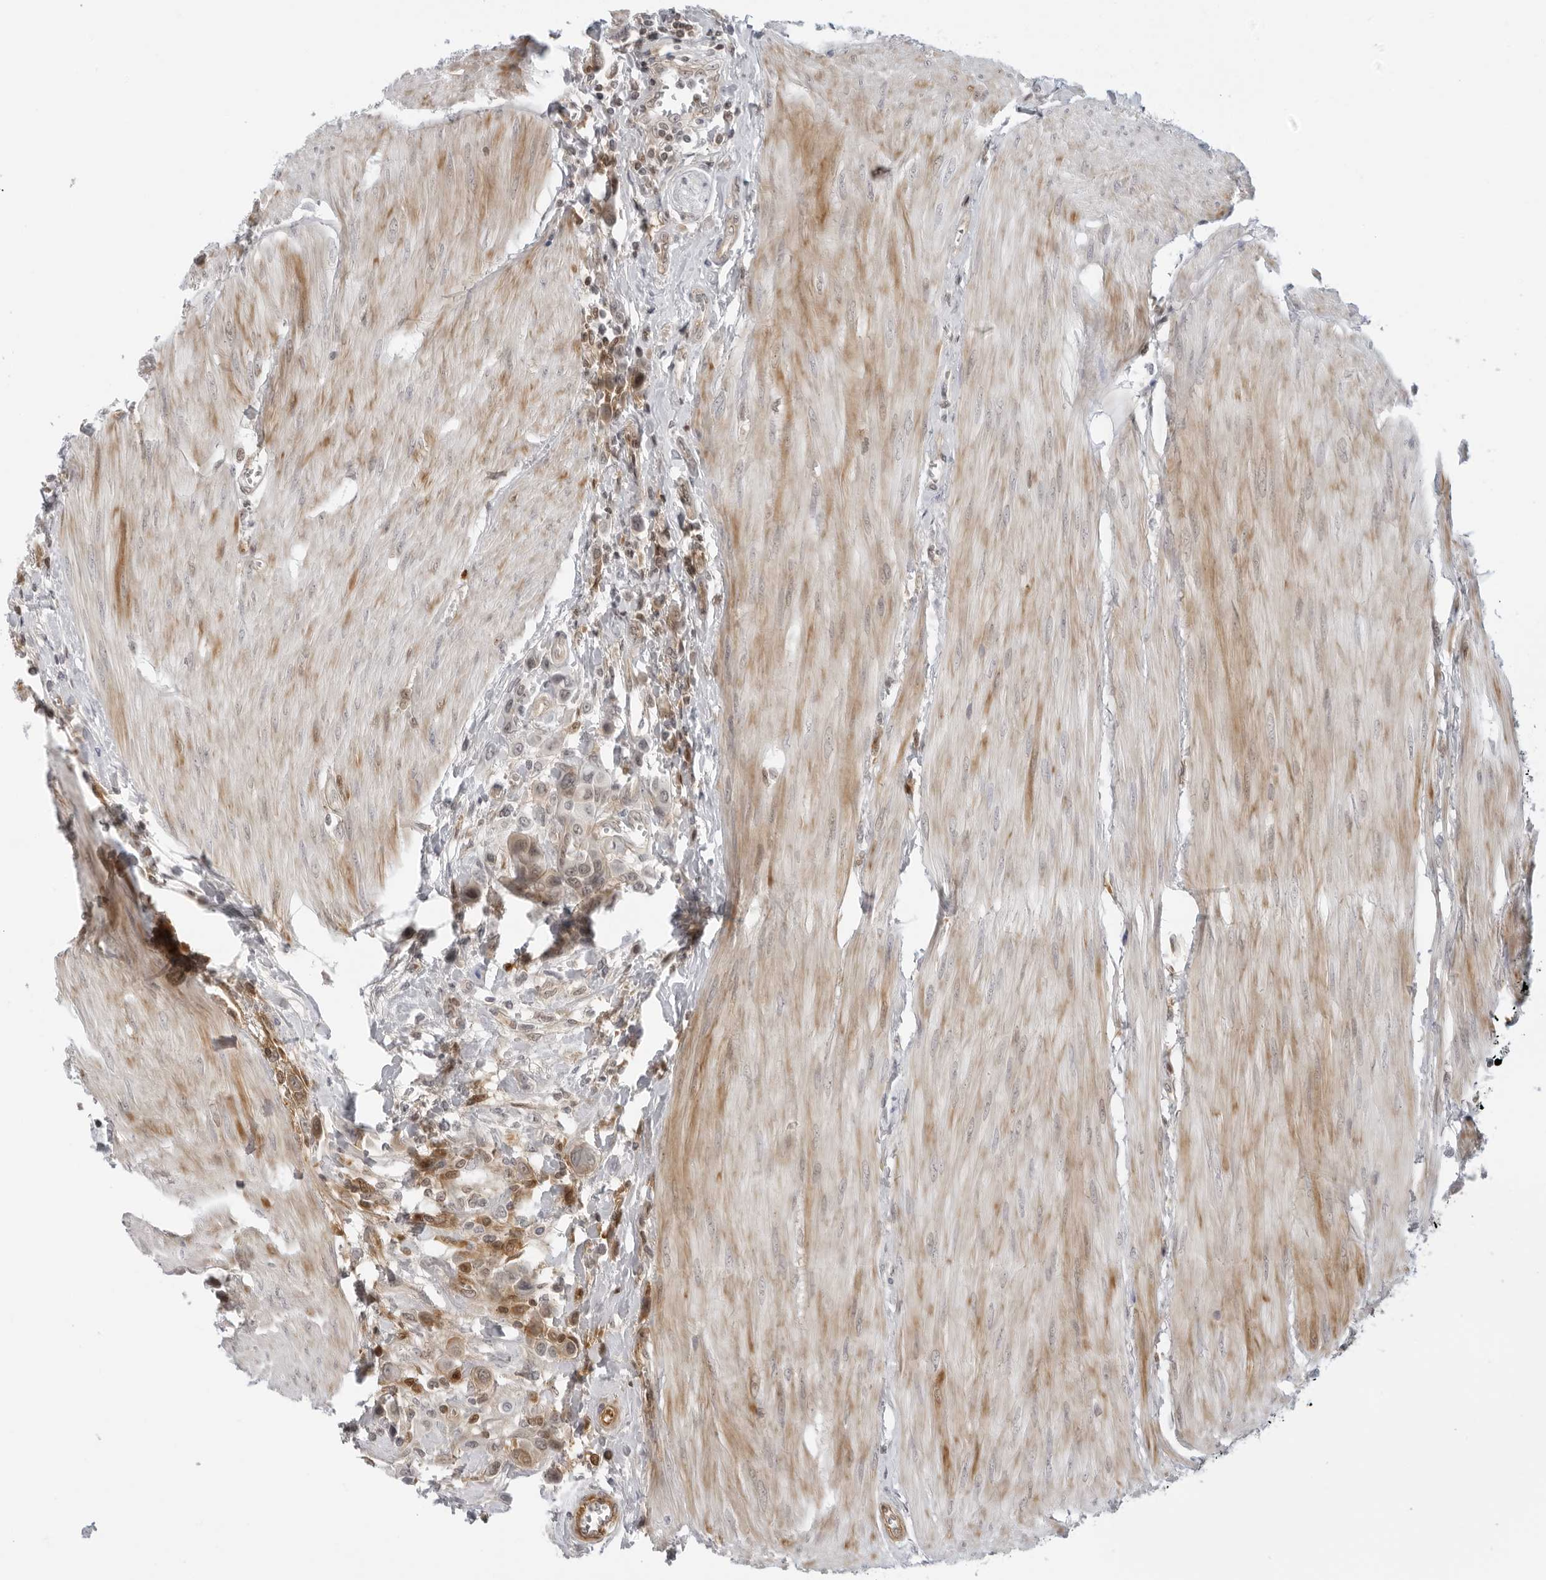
{"staining": {"intensity": "weak", "quantity": "25%-75%", "location": "cytoplasmic/membranous,nuclear"}, "tissue": "urothelial cancer", "cell_type": "Tumor cells", "image_type": "cancer", "snomed": [{"axis": "morphology", "description": "Urothelial carcinoma, High grade"}, {"axis": "topography", "description": "Urinary bladder"}], "caption": "A high-resolution histopathology image shows immunohistochemistry staining of high-grade urothelial carcinoma, which shows weak cytoplasmic/membranous and nuclear staining in approximately 25%-75% of tumor cells.", "gene": "SUGCT", "patient": {"sex": "male", "age": 50}}